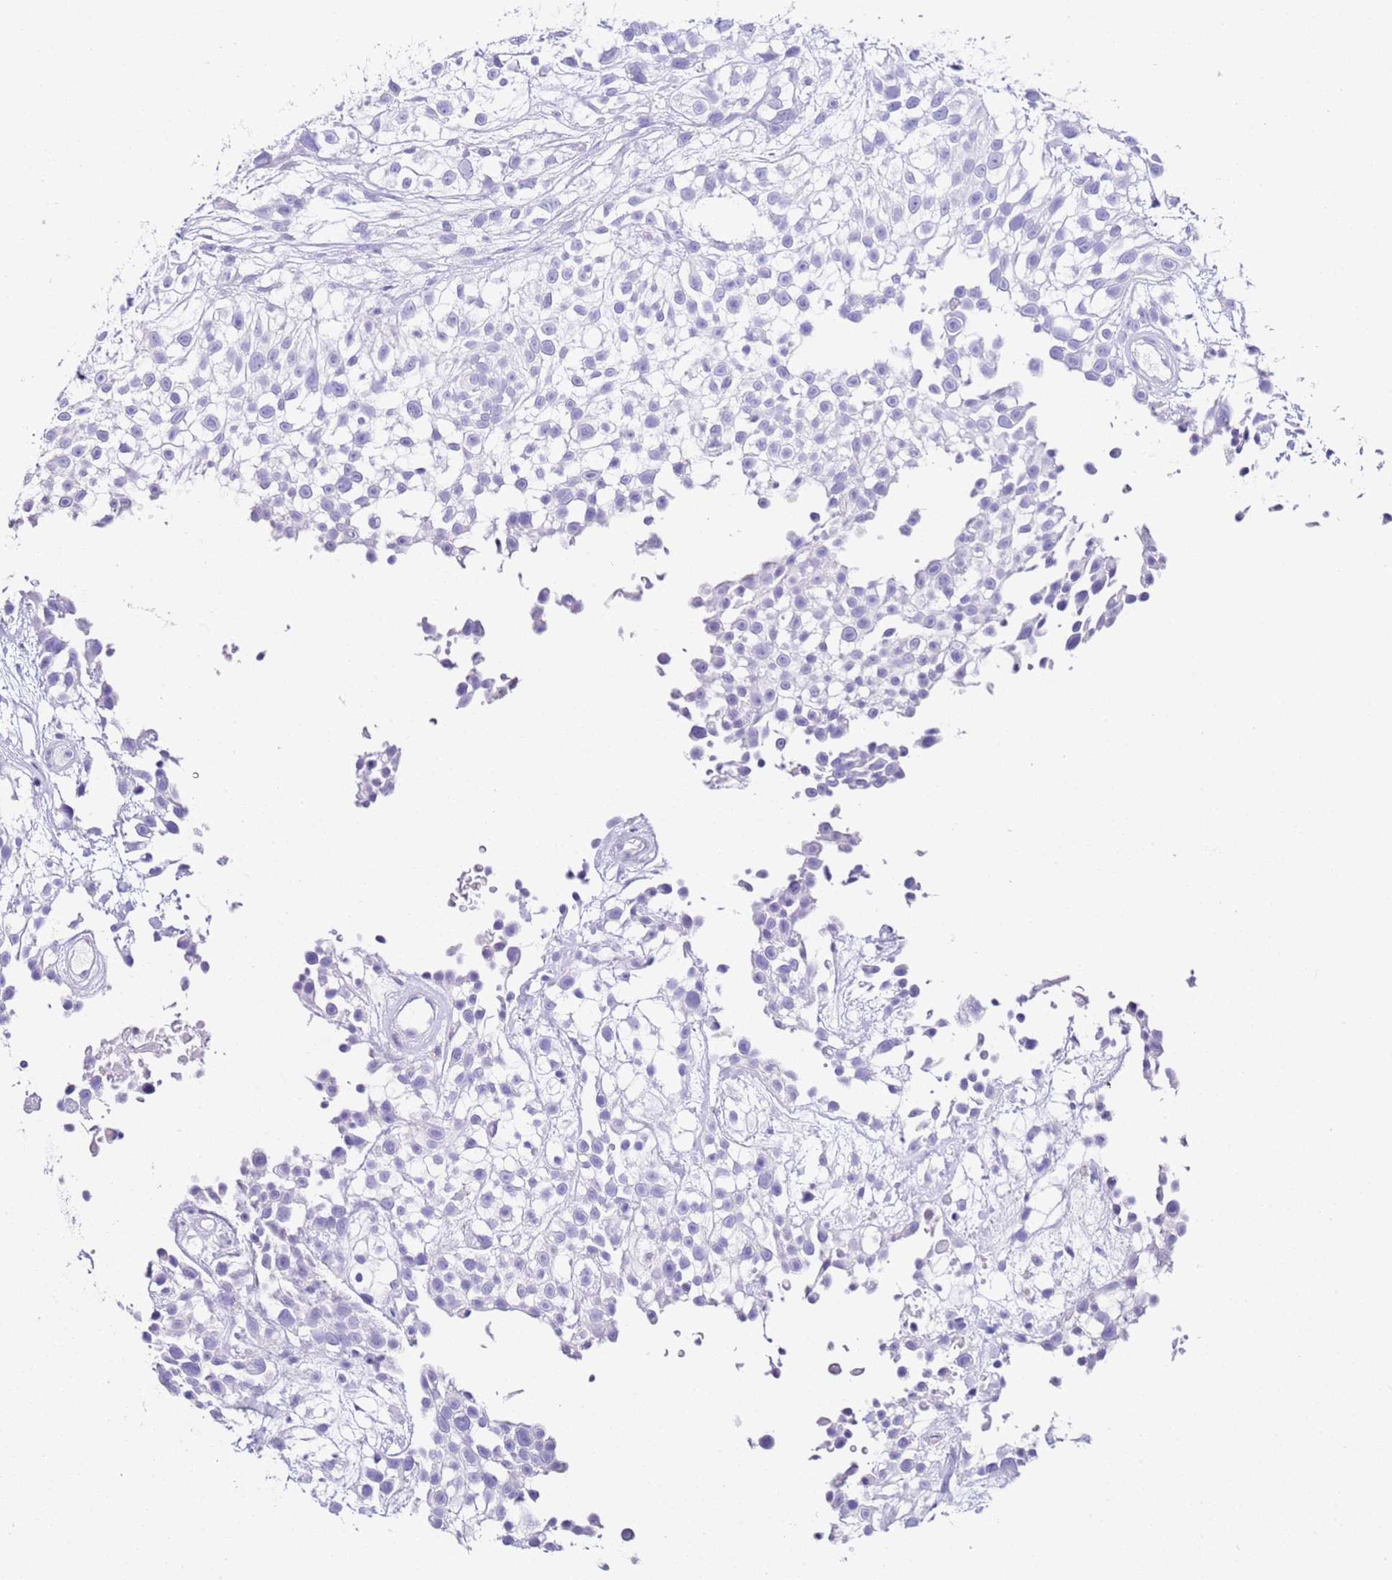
{"staining": {"intensity": "negative", "quantity": "none", "location": "none"}, "tissue": "urothelial cancer", "cell_type": "Tumor cells", "image_type": "cancer", "snomed": [{"axis": "morphology", "description": "Urothelial carcinoma, High grade"}, {"axis": "topography", "description": "Urinary bladder"}], "caption": "A photomicrograph of human urothelial cancer is negative for staining in tumor cells.", "gene": "PTBP2", "patient": {"sex": "male", "age": 56}}